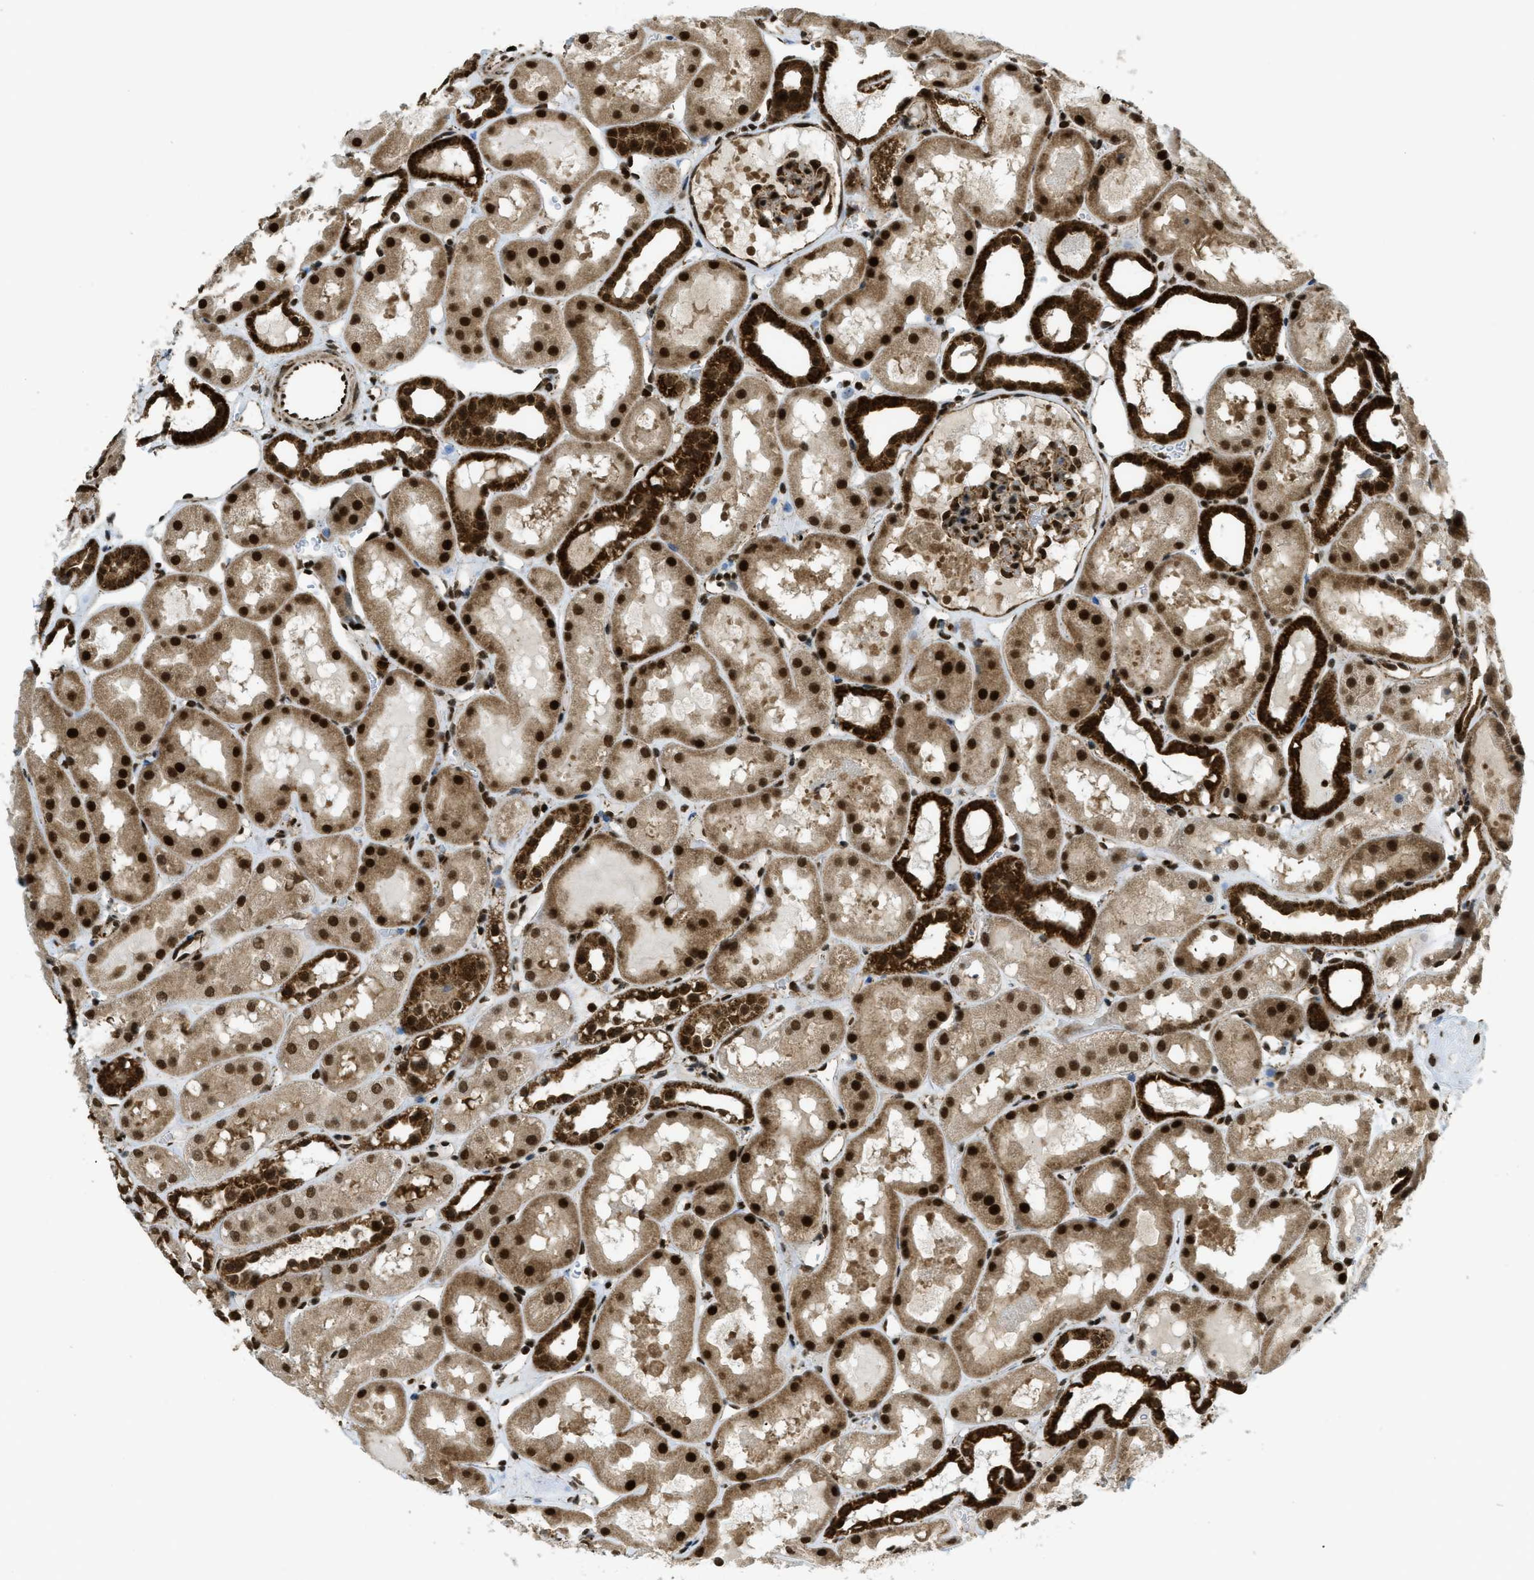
{"staining": {"intensity": "strong", "quantity": "25%-75%", "location": "cytoplasmic/membranous,nuclear"}, "tissue": "kidney", "cell_type": "Cells in glomeruli", "image_type": "normal", "snomed": [{"axis": "morphology", "description": "Normal tissue, NOS"}, {"axis": "topography", "description": "Kidney"}, {"axis": "topography", "description": "Urinary bladder"}], "caption": "This micrograph demonstrates normal kidney stained with immunohistochemistry (IHC) to label a protein in brown. The cytoplasmic/membranous,nuclear of cells in glomeruli show strong positivity for the protein. Nuclei are counter-stained blue.", "gene": "TNPO1", "patient": {"sex": "male", "age": 16}}